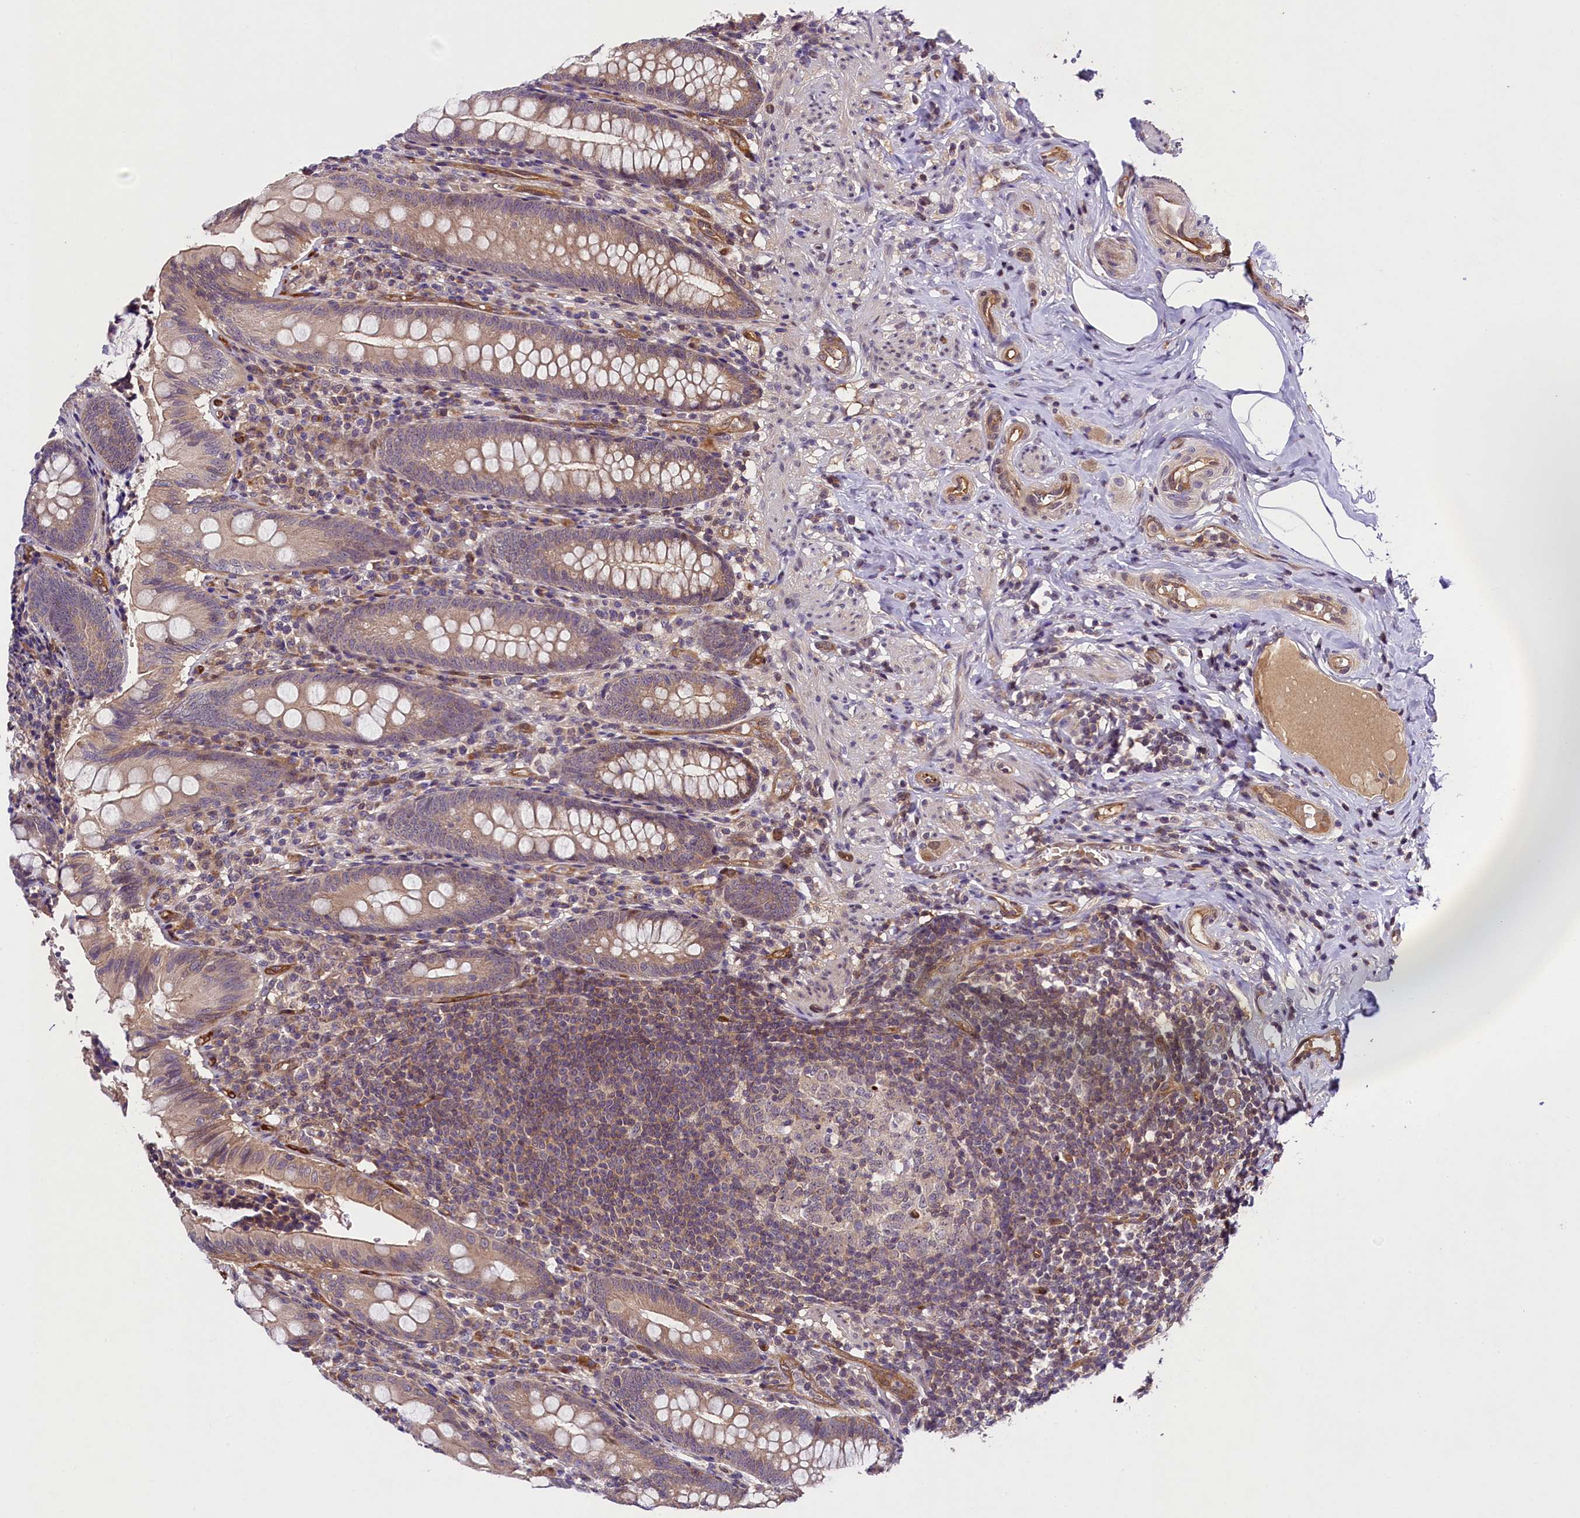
{"staining": {"intensity": "moderate", "quantity": ">75%", "location": "cytoplasmic/membranous"}, "tissue": "appendix", "cell_type": "Glandular cells", "image_type": "normal", "snomed": [{"axis": "morphology", "description": "Normal tissue, NOS"}, {"axis": "topography", "description": "Appendix"}], "caption": "Immunohistochemistry (DAB (3,3'-diaminobenzidine)) staining of normal appendix exhibits moderate cytoplasmic/membranous protein staining in approximately >75% of glandular cells.", "gene": "SNRK", "patient": {"sex": "male", "age": 55}}